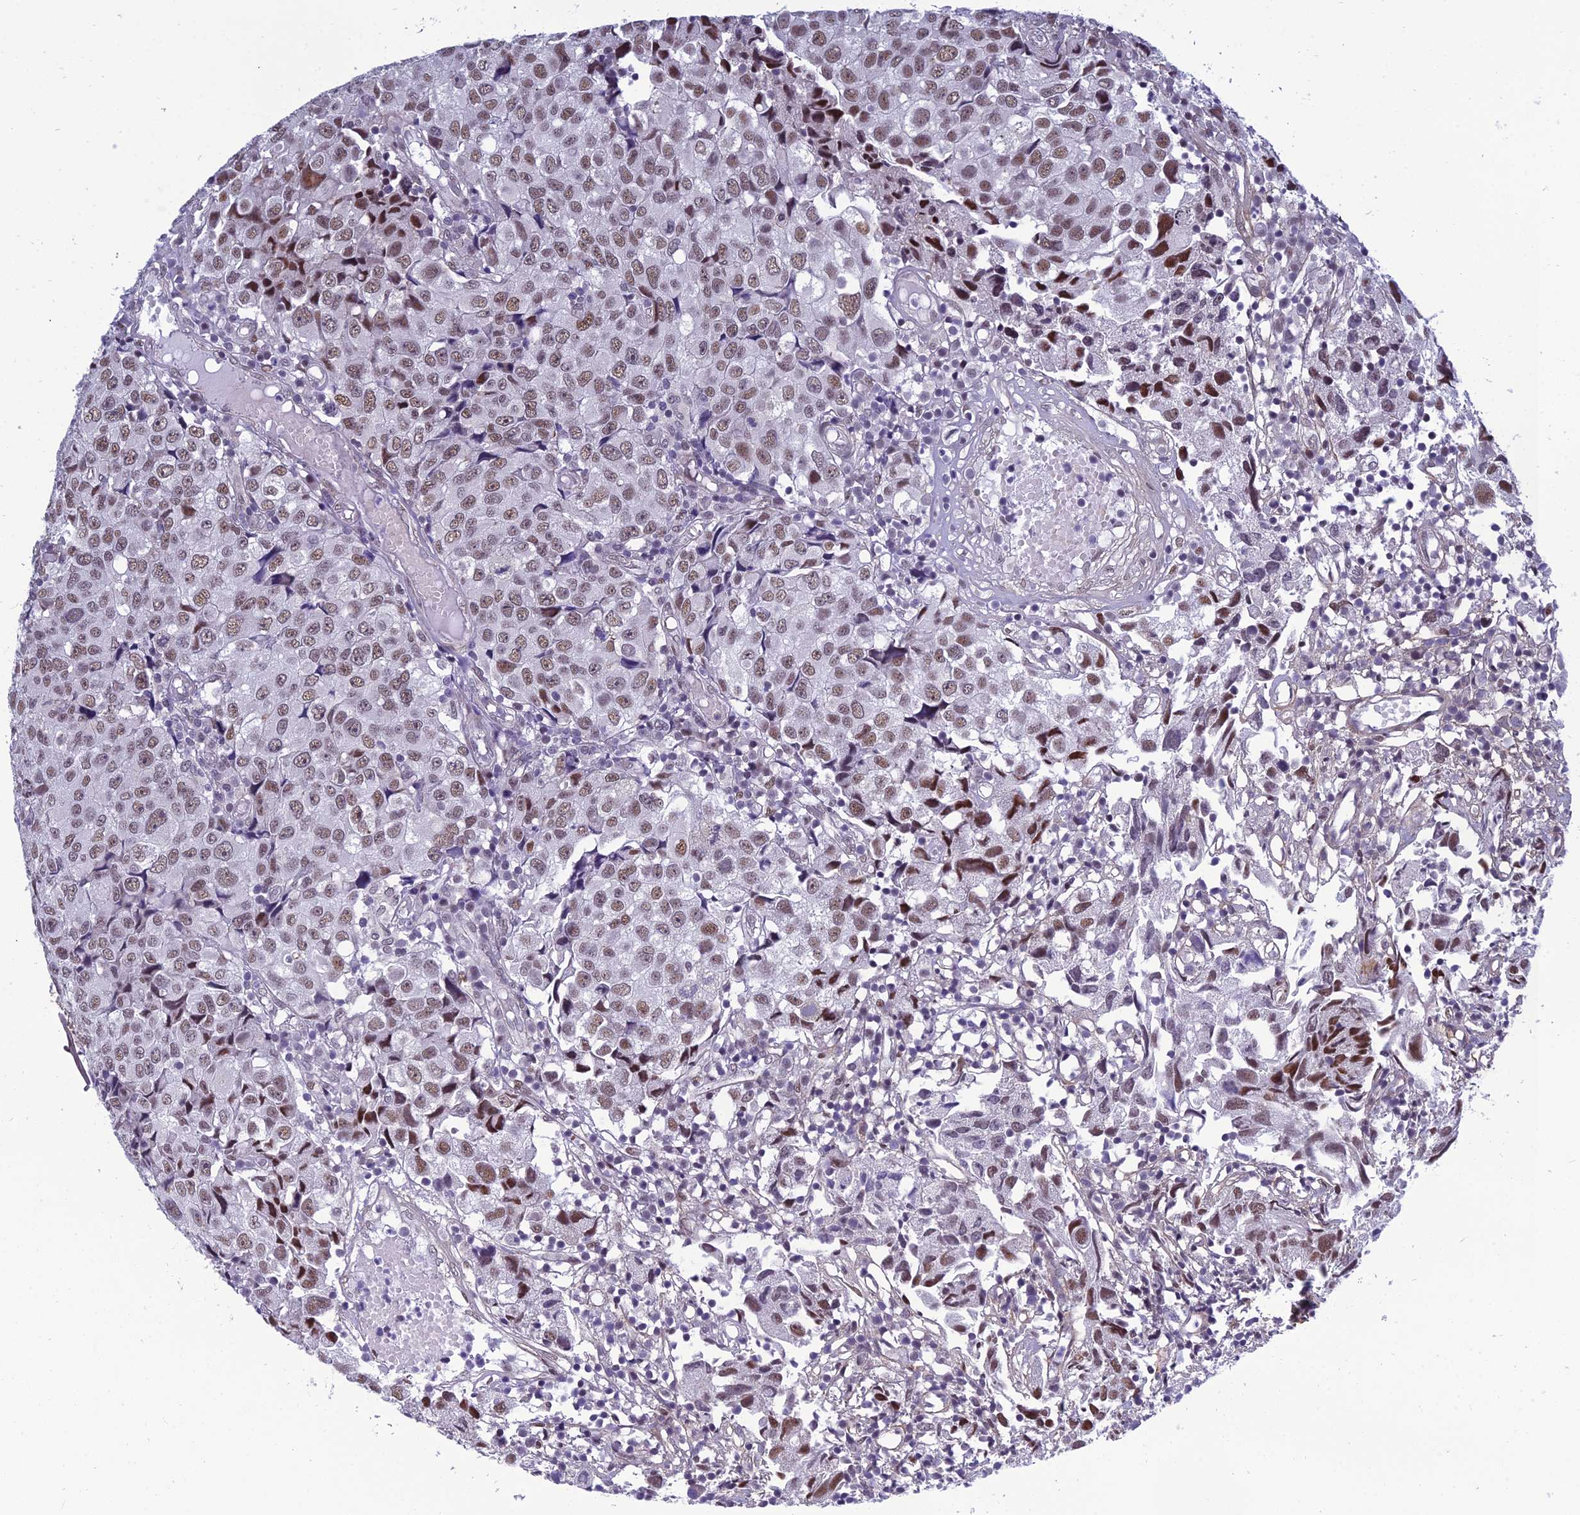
{"staining": {"intensity": "weak", "quantity": ">75%", "location": "nuclear"}, "tissue": "urothelial cancer", "cell_type": "Tumor cells", "image_type": "cancer", "snomed": [{"axis": "morphology", "description": "Urothelial carcinoma, High grade"}, {"axis": "topography", "description": "Urinary bladder"}], "caption": "This is an image of immunohistochemistry (IHC) staining of urothelial carcinoma (high-grade), which shows weak staining in the nuclear of tumor cells.", "gene": "RSRC1", "patient": {"sex": "female", "age": 75}}